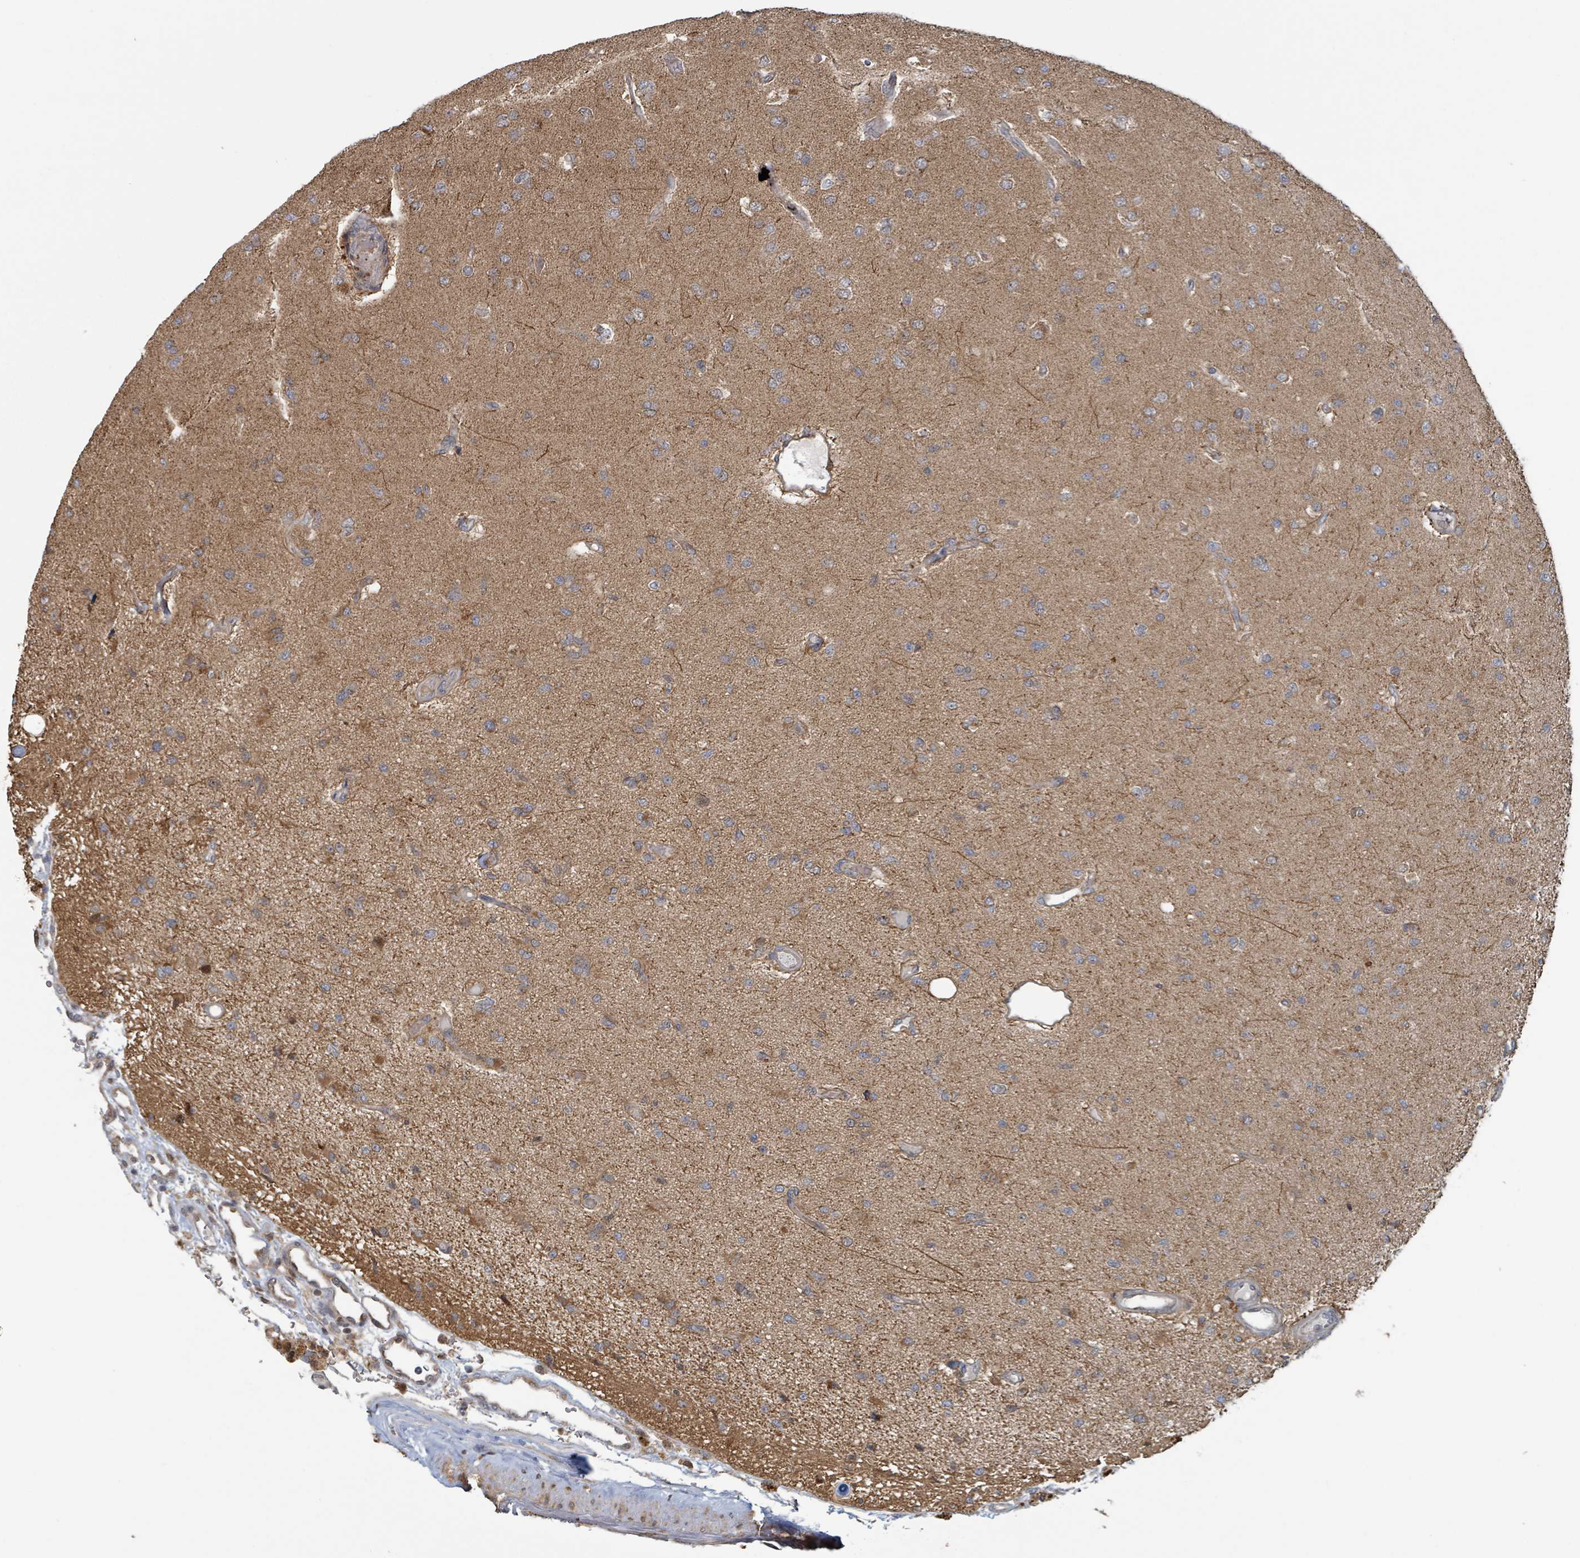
{"staining": {"intensity": "moderate", "quantity": "25%-75%", "location": "cytoplasmic/membranous"}, "tissue": "glioma", "cell_type": "Tumor cells", "image_type": "cancer", "snomed": [{"axis": "morphology", "description": "Glioma, malignant, High grade"}, {"axis": "topography", "description": "Brain"}], "caption": "Malignant glioma (high-grade) stained with DAB immunohistochemistry demonstrates medium levels of moderate cytoplasmic/membranous positivity in about 25%-75% of tumor cells.", "gene": "HIVEP1", "patient": {"sex": "male", "age": 77}}